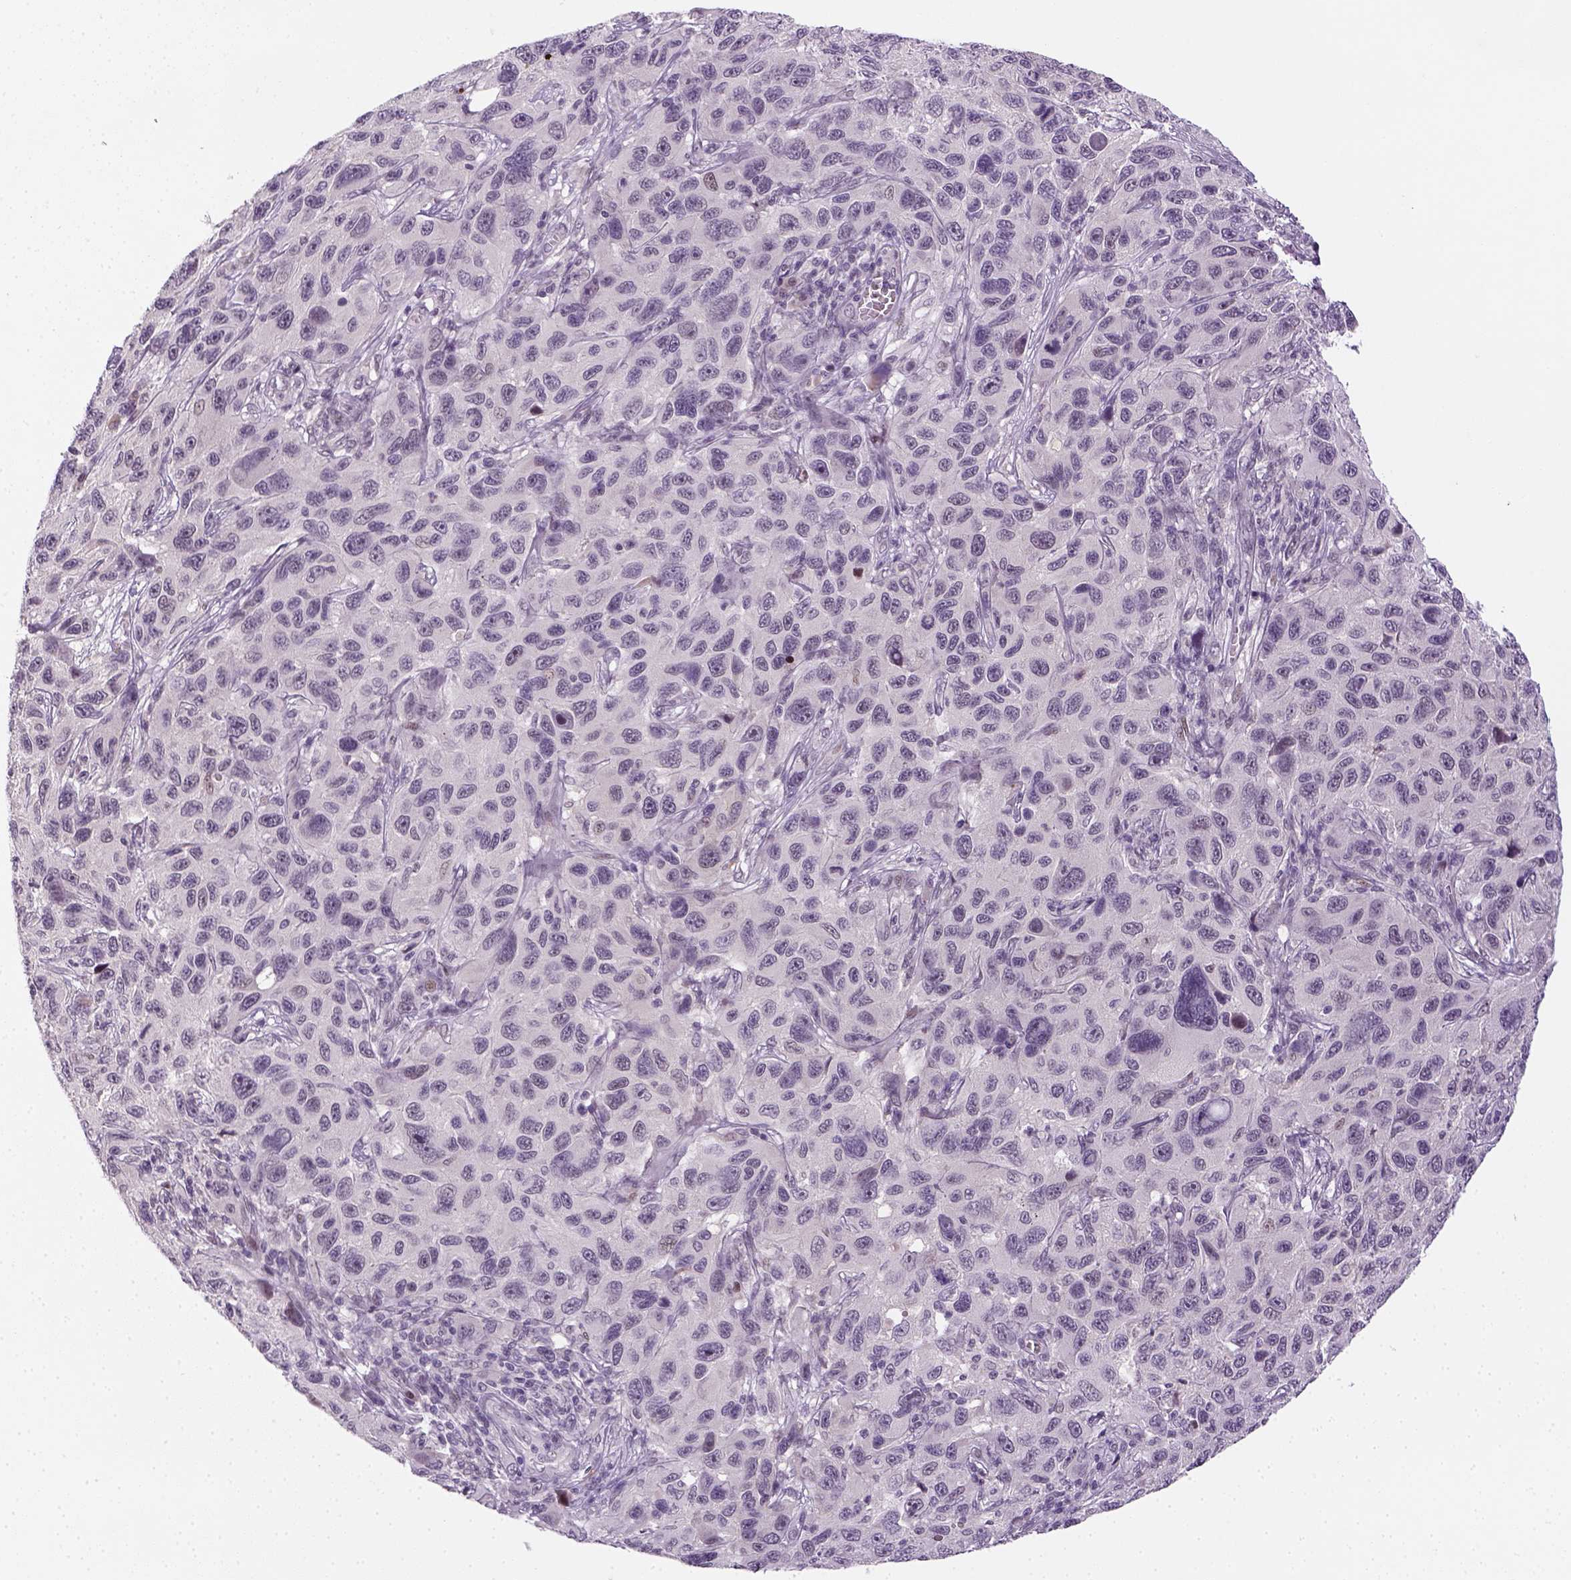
{"staining": {"intensity": "negative", "quantity": "none", "location": "none"}, "tissue": "melanoma", "cell_type": "Tumor cells", "image_type": "cancer", "snomed": [{"axis": "morphology", "description": "Malignant melanoma, NOS"}, {"axis": "topography", "description": "Skin"}], "caption": "The micrograph demonstrates no staining of tumor cells in malignant melanoma.", "gene": "MAGEB3", "patient": {"sex": "male", "age": 53}}